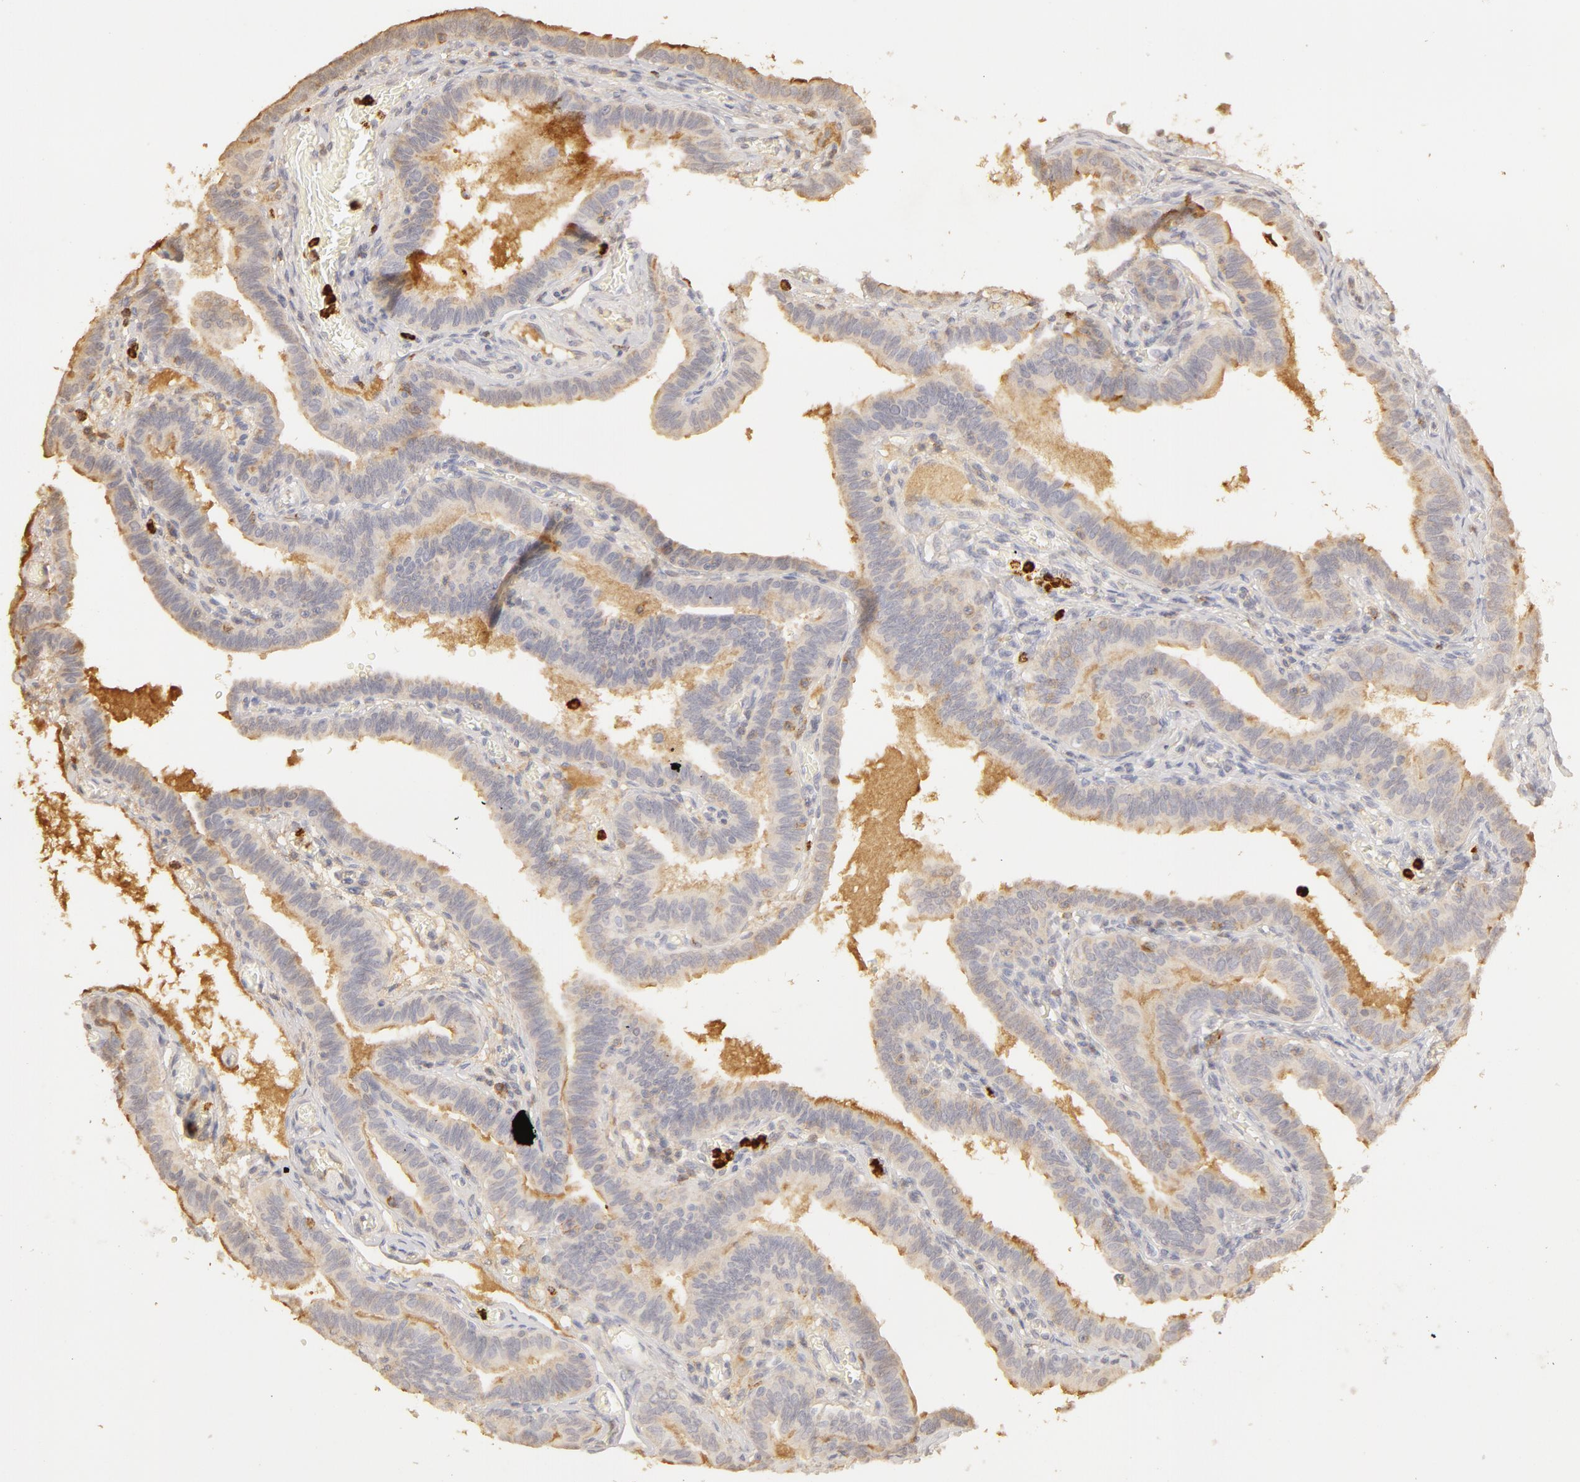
{"staining": {"intensity": "weak", "quantity": "25%-75%", "location": "cytoplasmic/membranous"}, "tissue": "fallopian tube", "cell_type": "Glandular cells", "image_type": "normal", "snomed": [{"axis": "morphology", "description": "Normal tissue, NOS"}, {"axis": "topography", "description": "Fallopian tube"}], "caption": "The image exhibits immunohistochemical staining of normal fallopian tube. There is weak cytoplasmic/membranous expression is identified in about 25%-75% of glandular cells. Nuclei are stained in blue.", "gene": "C1R", "patient": {"sex": "female", "age": 38}}